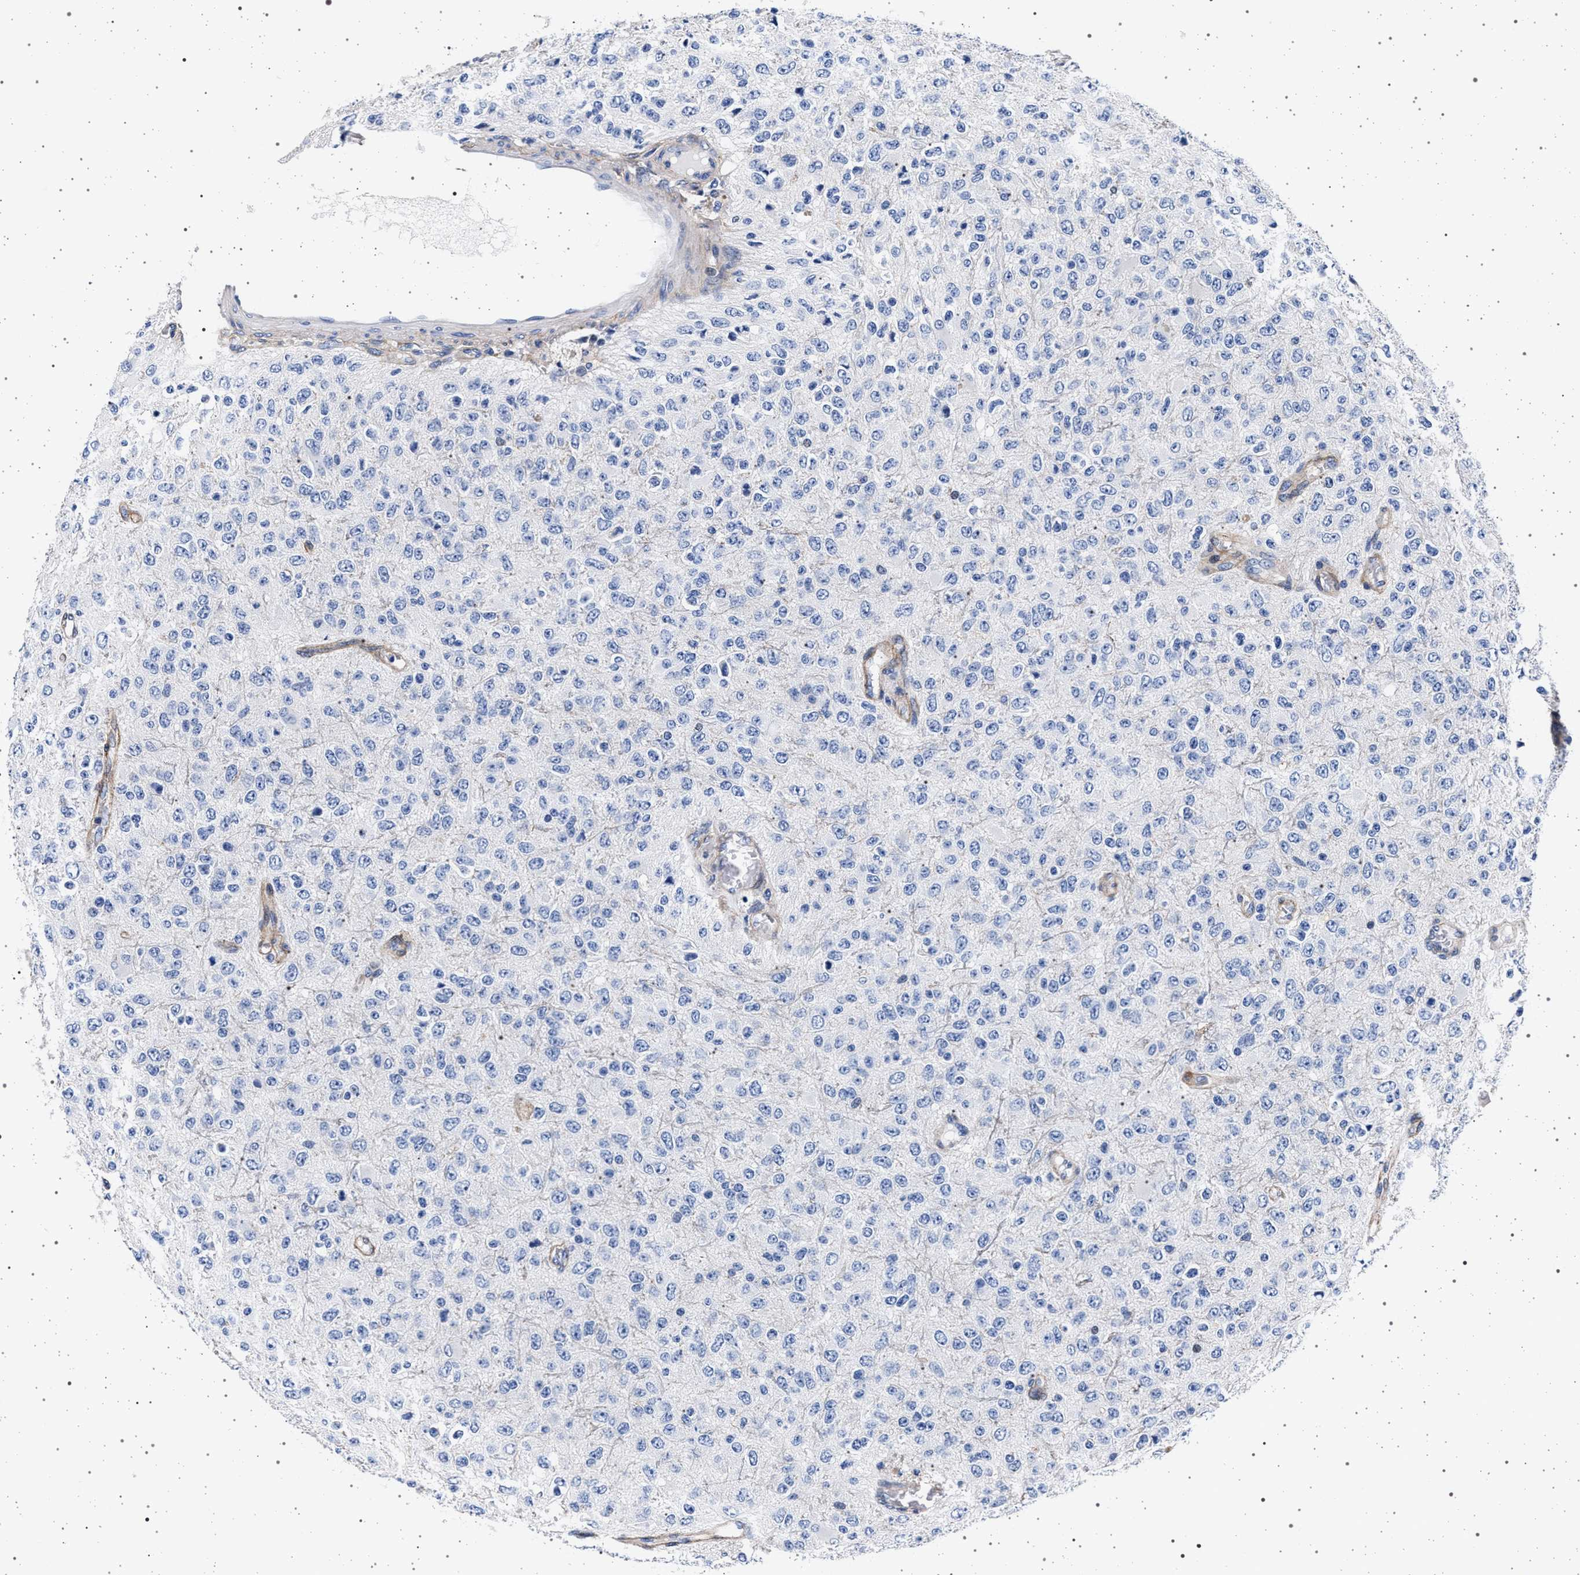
{"staining": {"intensity": "negative", "quantity": "none", "location": "none"}, "tissue": "glioma", "cell_type": "Tumor cells", "image_type": "cancer", "snomed": [{"axis": "morphology", "description": "Glioma, malignant, High grade"}, {"axis": "topography", "description": "pancreas cauda"}], "caption": "A high-resolution image shows immunohistochemistry staining of malignant high-grade glioma, which shows no significant staining in tumor cells.", "gene": "SLC9A1", "patient": {"sex": "male", "age": 60}}